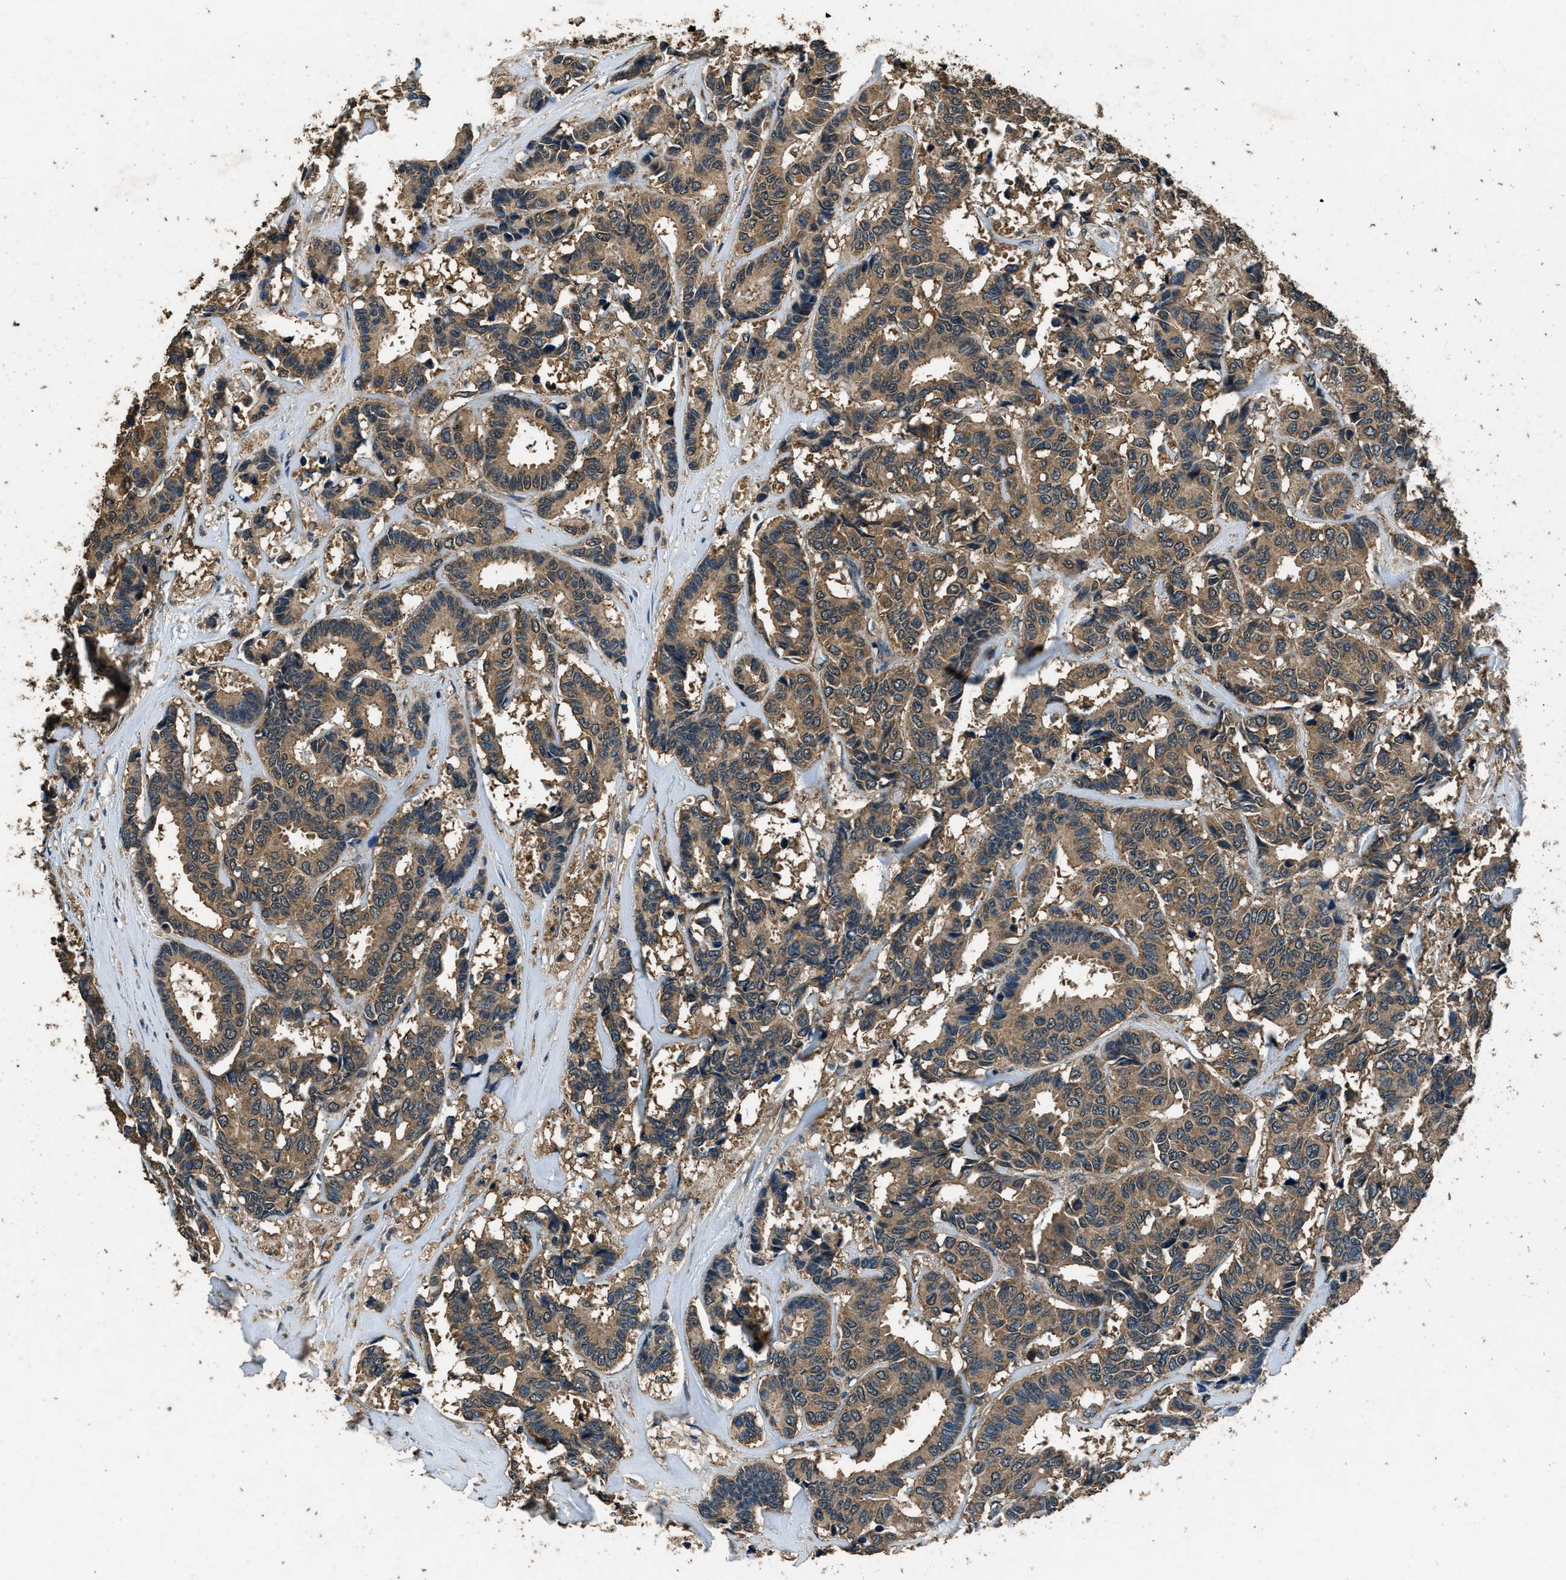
{"staining": {"intensity": "moderate", "quantity": ">75%", "location": "cytoplasmic/membranous"}, "tissue": "breast cancer", "cell_type": "Tumor cells", "image_type": "cancer", "snomed": [{"axis": "morphology", "description": "Duct carcinoma"}, {"axis": "topography", "description": "Breast"}], "caption": "Immunohistochemistry photomicrograph of neoplastic tissue: breast cancer stained using immunohistochemistry reveals medium levels of moderate protein expression localized specifically in the cytoplasmic/membranous of tumor cells, appearing as a cytoplasmic/membranous brown color.", "gene": "SALL3", "patient": {"sex": "female", "age": 87}}